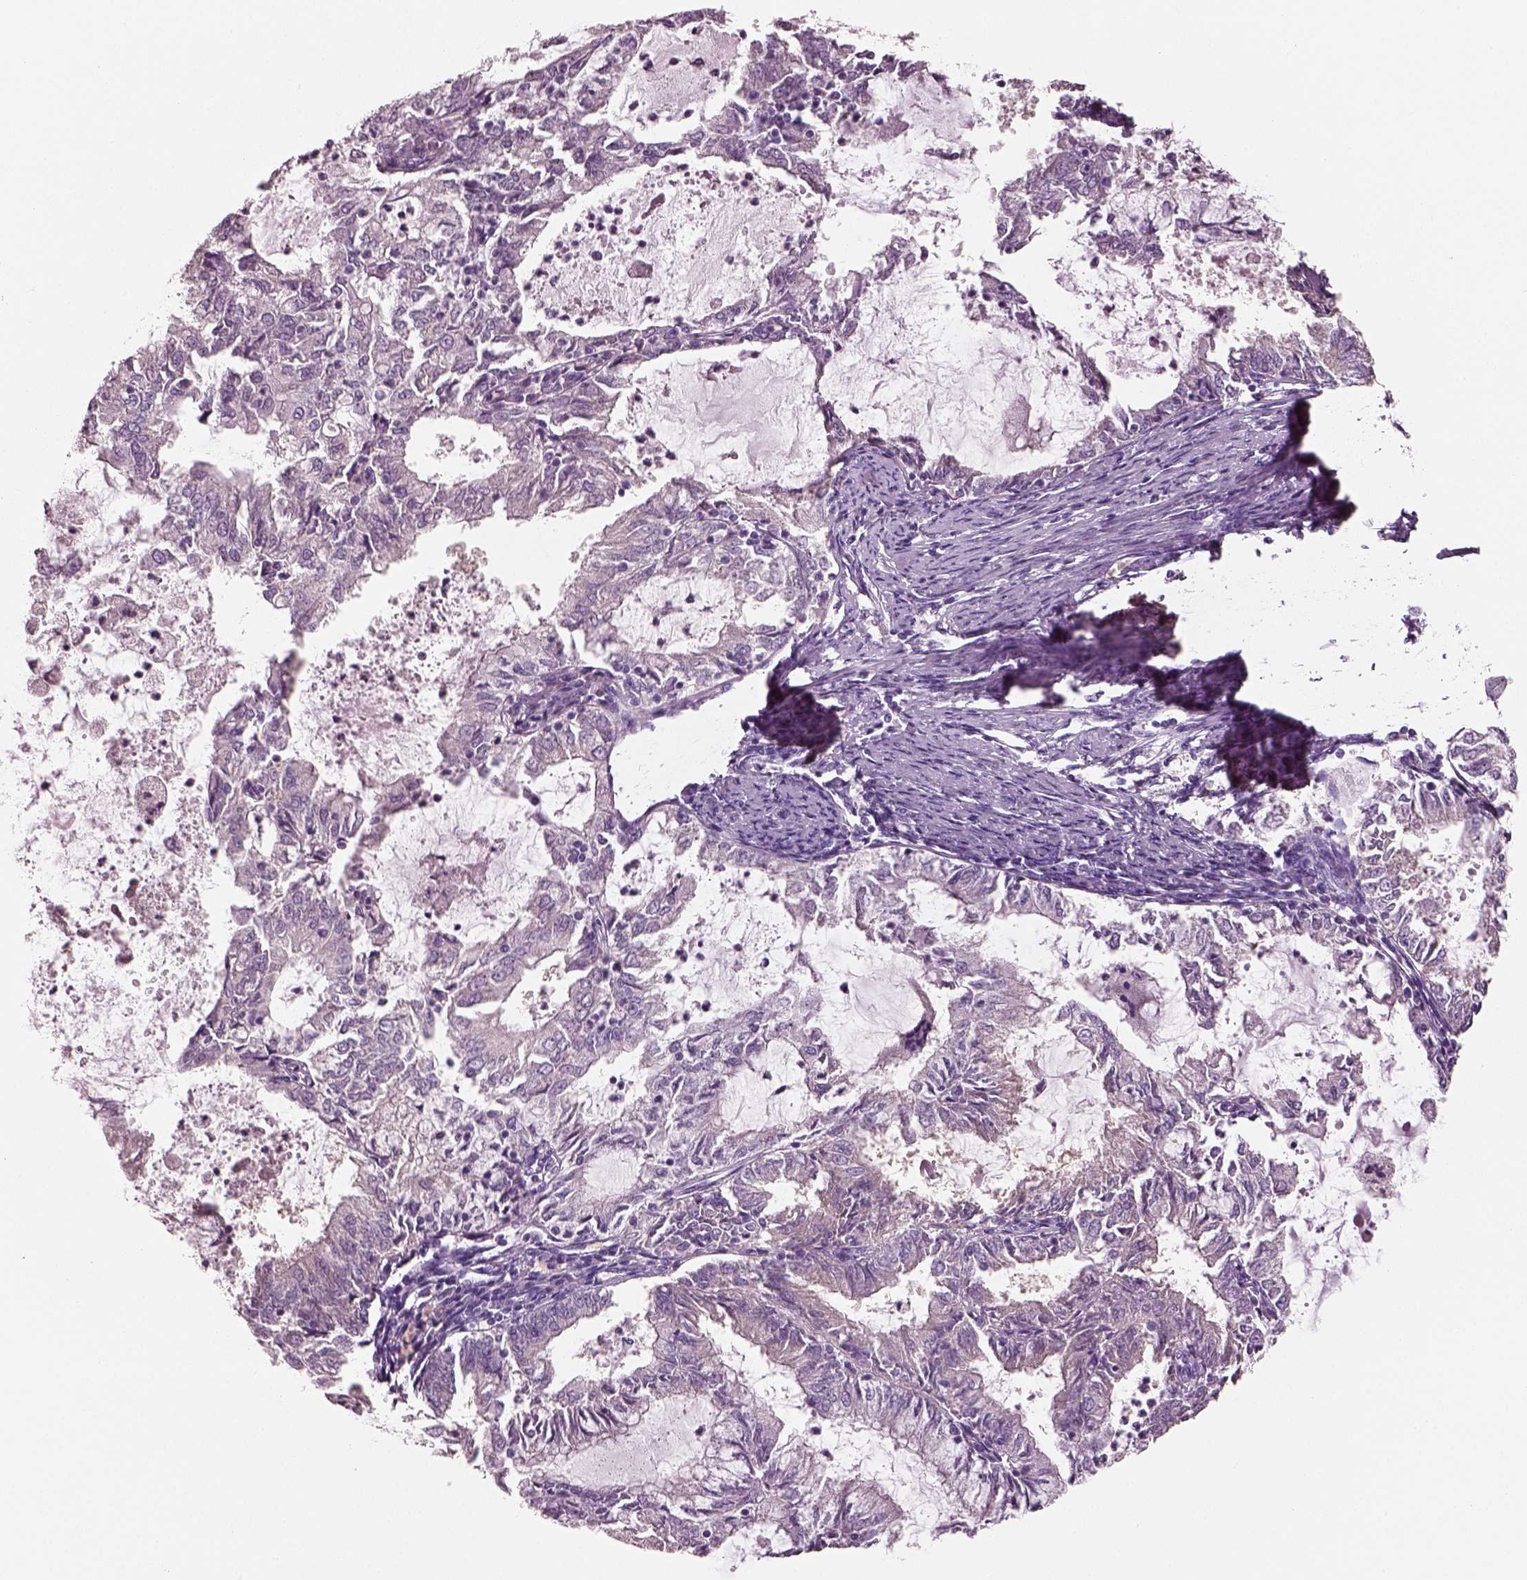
{"staining": {"intensity": "negative", "quantity": "none", "location": "none"}, "tissue": "endometrial cancer", "cell_type": "Tumor cells", "image_type": "cancer", "snomed": [{"axis": "morphology", "description": "Adenocarcinoma, NOS"}, {"axis": "topography", "description": "Endometrium"}], "caption": "A micrograph of endometrial cancer stained for a protein demonstrates no brown staining in tumor cells.", "gene": "ELSPBP1", "patient": {"sex": "female", "age": 57}}